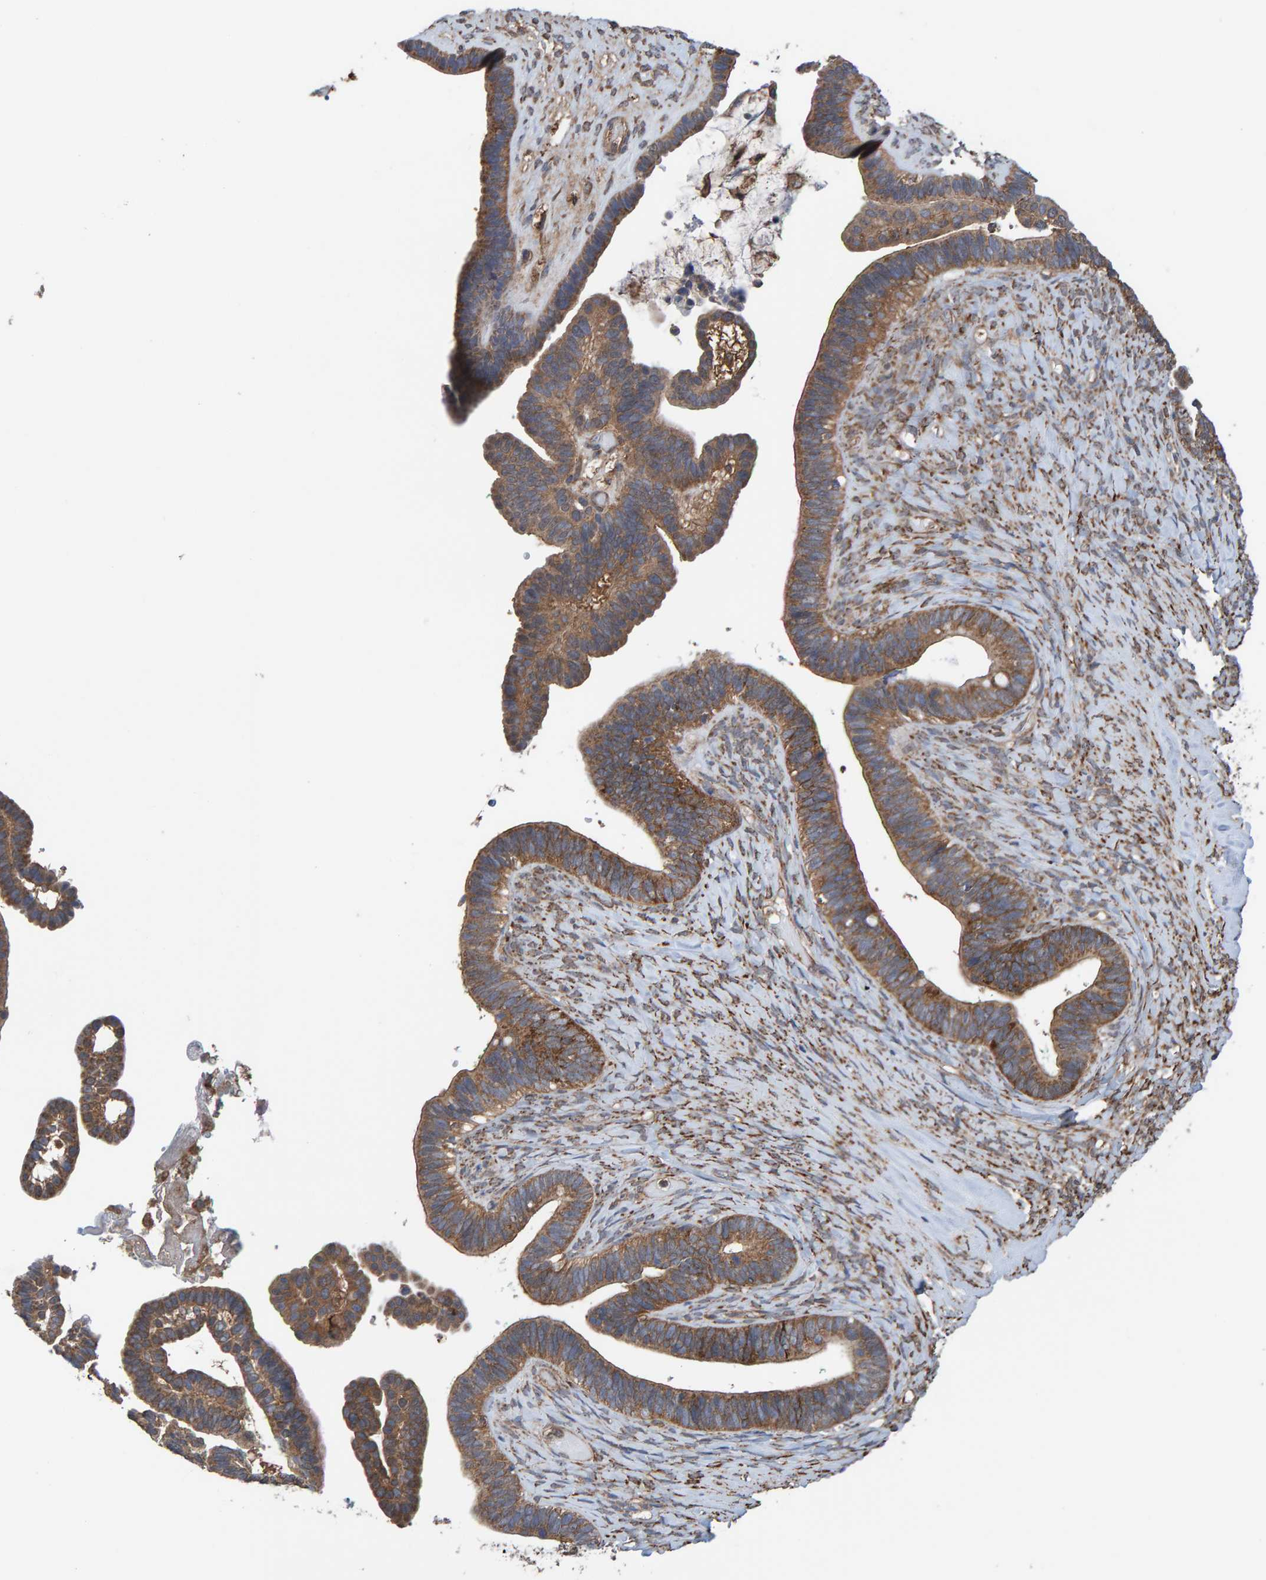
{"staining": {"intensity": "moderate", "quantity": ">75%", "location": "cytoplasmic/membranous"}, "tissue": "ovarian cancer", "cell_type": "Tumor cells", "image_type": "cancer", "snomed": [{"axis": "morphology", "description": "Cystadenocarcinoma, serous, NOS"}, {"axis": "topography", "description": "Ovary"}], "caption": "IHC (DAB (3,3'-diaminobenzidine)) staining of human ovarian cancer (serous cystadenocarcinoma) displays moderate cytoplasmic/membranous protein staining in approximately >75% of tumor cells.", "gene": "LRSAM1", "patient": {"sex": "female", "age": 56}}